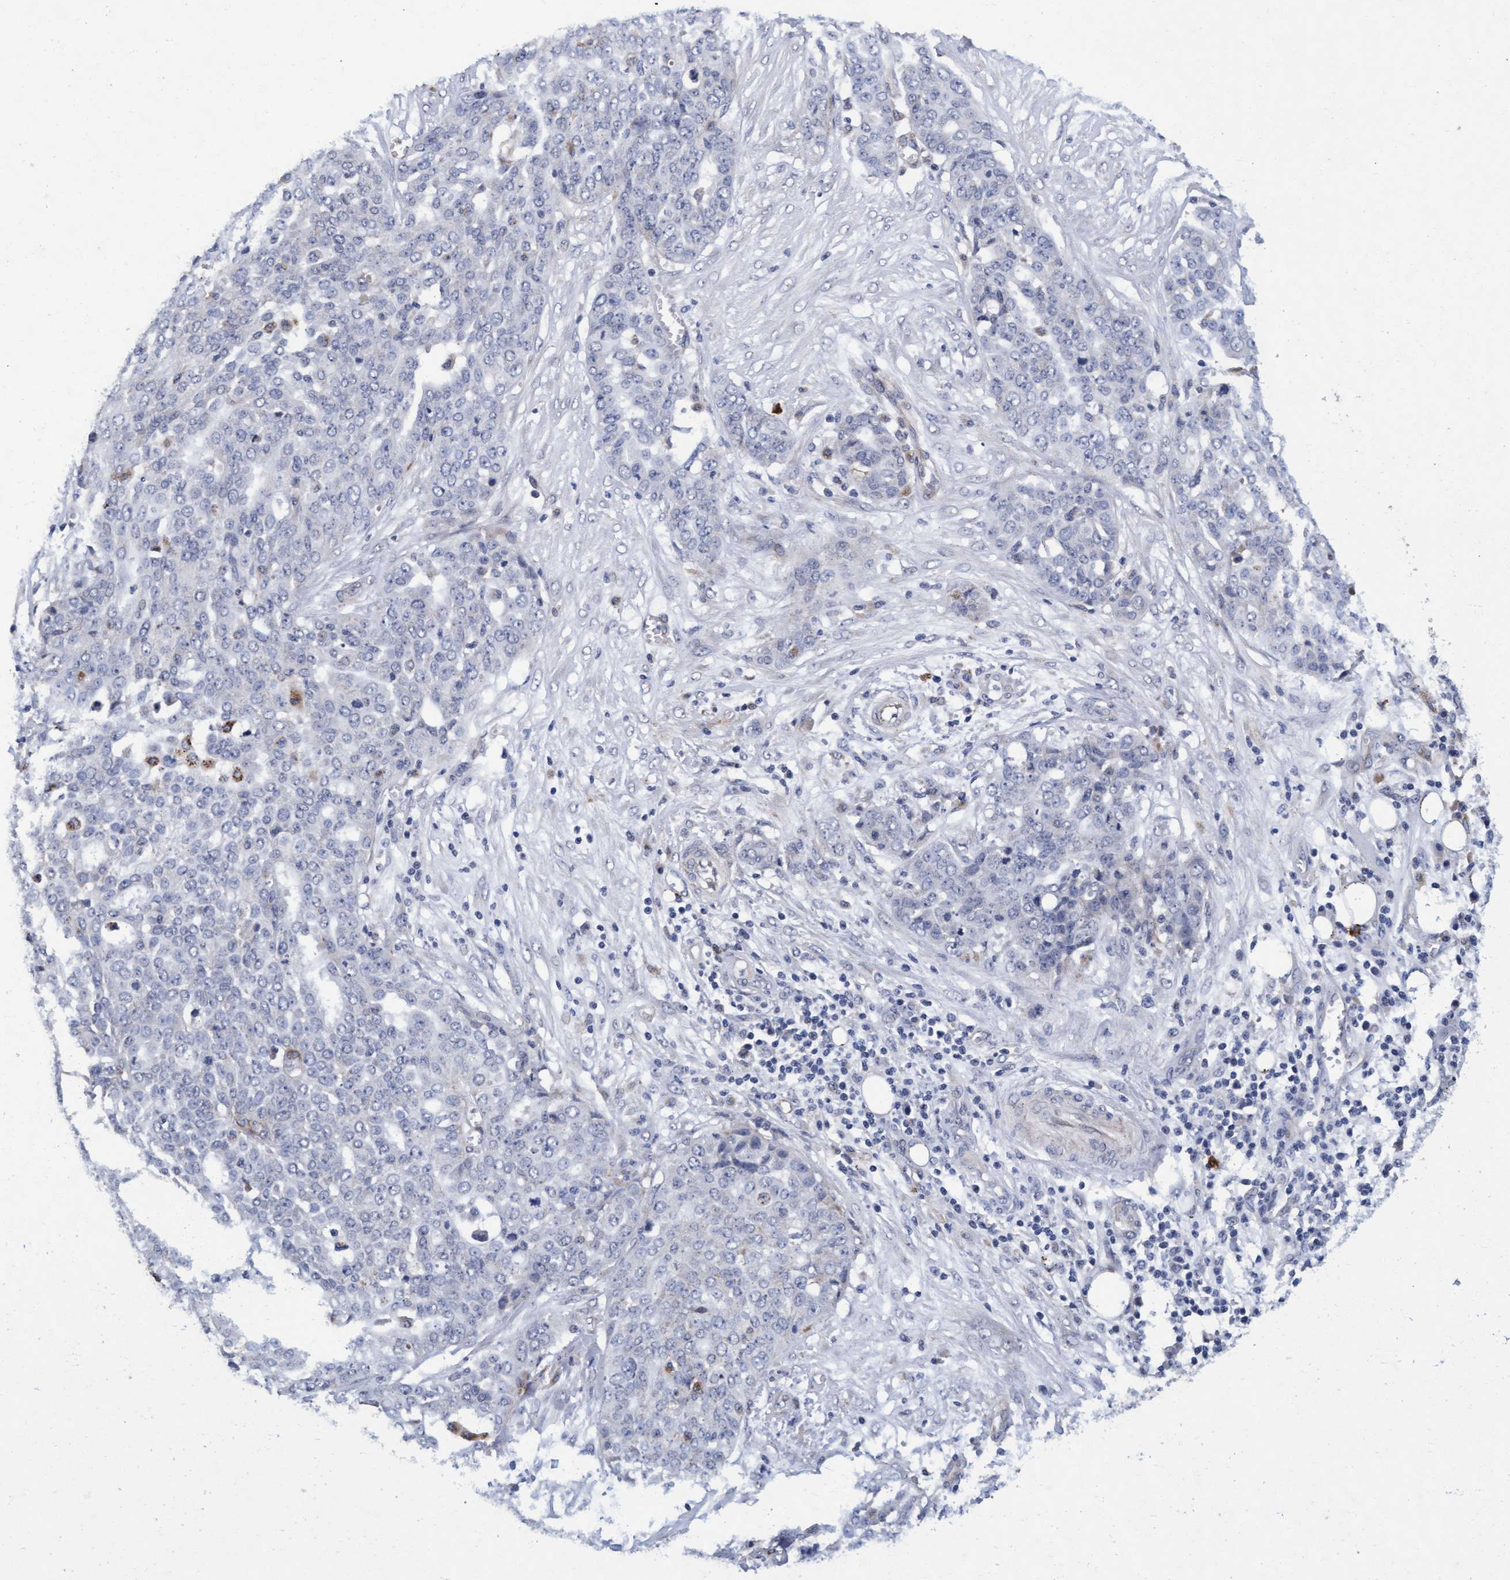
{"staining": {"intensity": "negative", "quantity": "none", "location": "none"}, "tissue": "ovarian cancer", "cell_type": "Tumor cells", "image_type": "cancer", "snomed": [{"axis": "morphology", "description": "Cystadenocarcinoma, serous, NOS"}, {"axis": "topography", "description": "Soft tissue"}, {"axis": "topography", "description": "Ovary"}], "caption": "Ovarian cancer (serous cystadenocarcinoma) was stained to show a protein in brown. There is no significant expression in tumor cells.", "gene": "CPQ", "patient": {"sex": "female", "age": 57}}